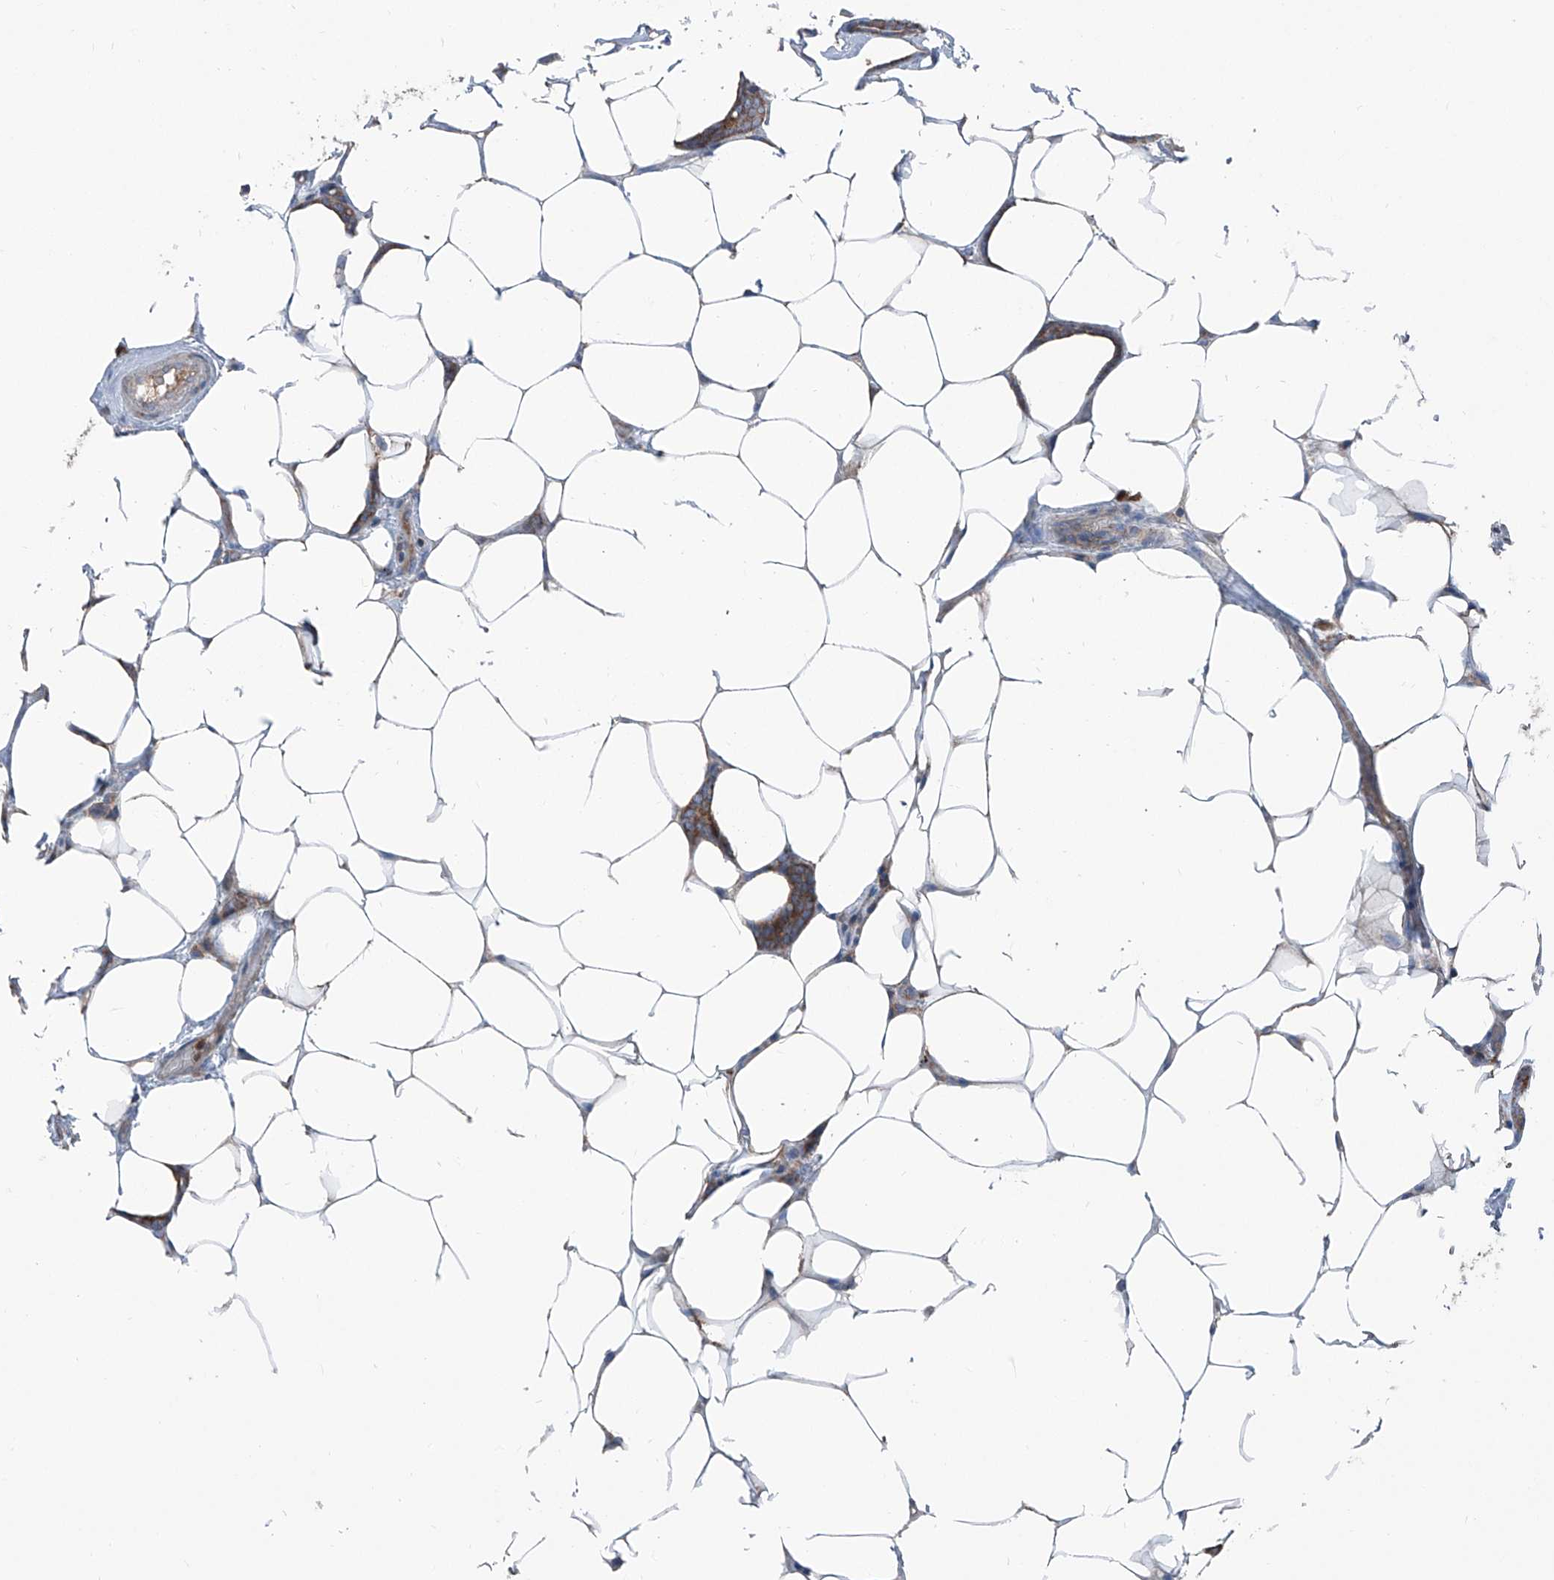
{"staining": {"intensity": "moderate", "quantity": ">75%", "location": "cytoplasmic/membranous"}, "tissue": "breast cancer", "cell_type": "Tumor cells", "image_type": "cancer", "snomed": [{"axis": "morphology", "description": "Lobular carcinoma"}, {"axis": "topography", "description": "Breast"}], "caption": "Breast lobular carcinoma tissue shows moderate cytoplasmic/membranous staining in approximately >75% of tumor cells (Stains: DAB in brown, nuclei in blue, Microscopy: brightfield microscopy at high magnification).", "gene": "GPAT3", "patient": {"sex": "female", "age": 50}}